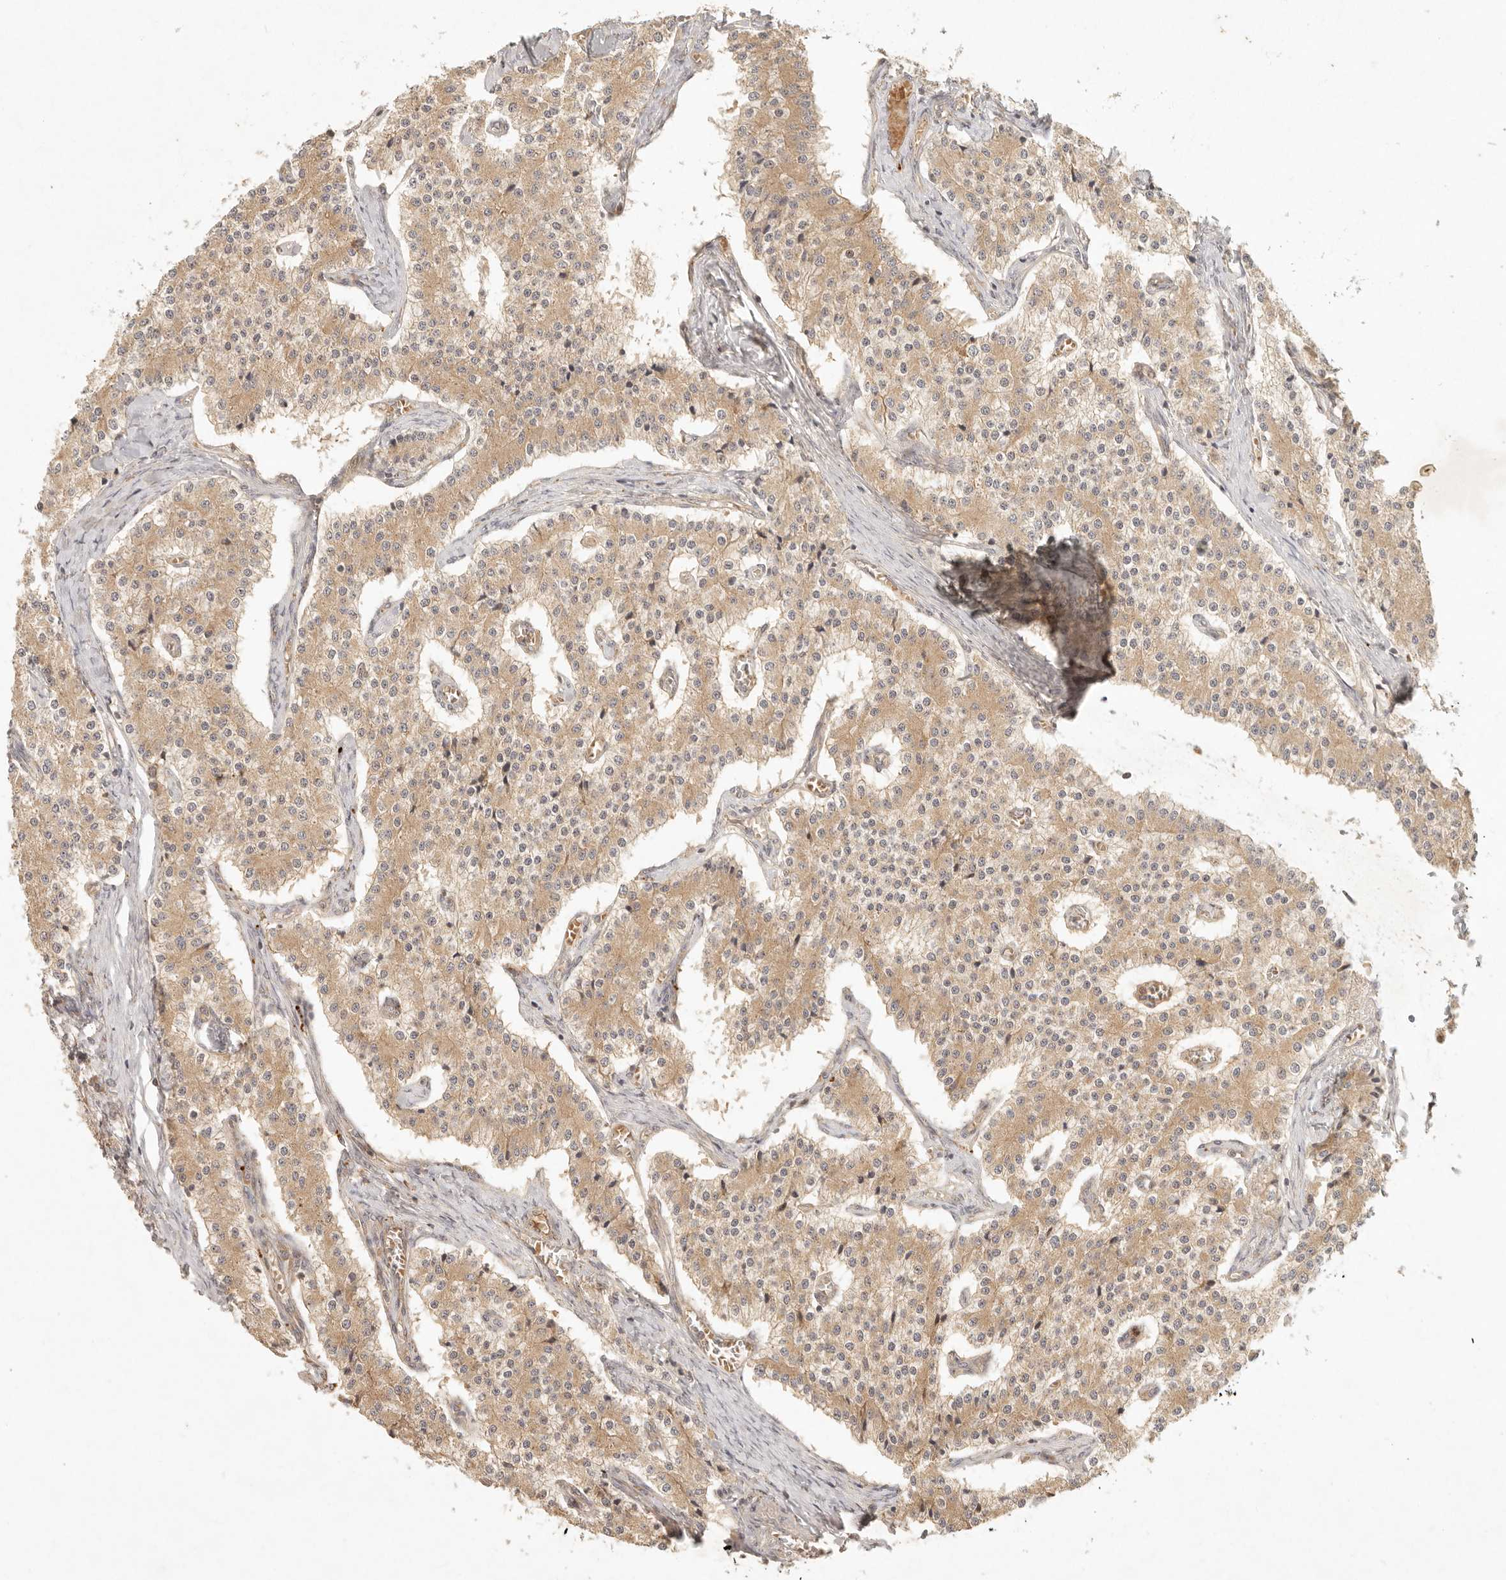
{"staining": {"intensity": "moderate", "quantity": ">75%", "location": "cytoplasmic/membranous"}, "tissue": "carcinoid", "cell_type": "Tumor cells", "image_type": "cancer", "snomed": [{"axis": "morphology", "description": "Carcinoid, malignant, NOS"}, {"axis": "topography", "description": "Colon"}], "caption": "Carcinoid tissue shows moderate cytoplasmic/membranous staining in about >75% of tumor cells (Stains: DAB in brown, nuclei in blue, Microscopy: brightfield microscopy at high magnification).", "gene": "ANKRD61", "patient": {"sex": "female", "age": 52}}